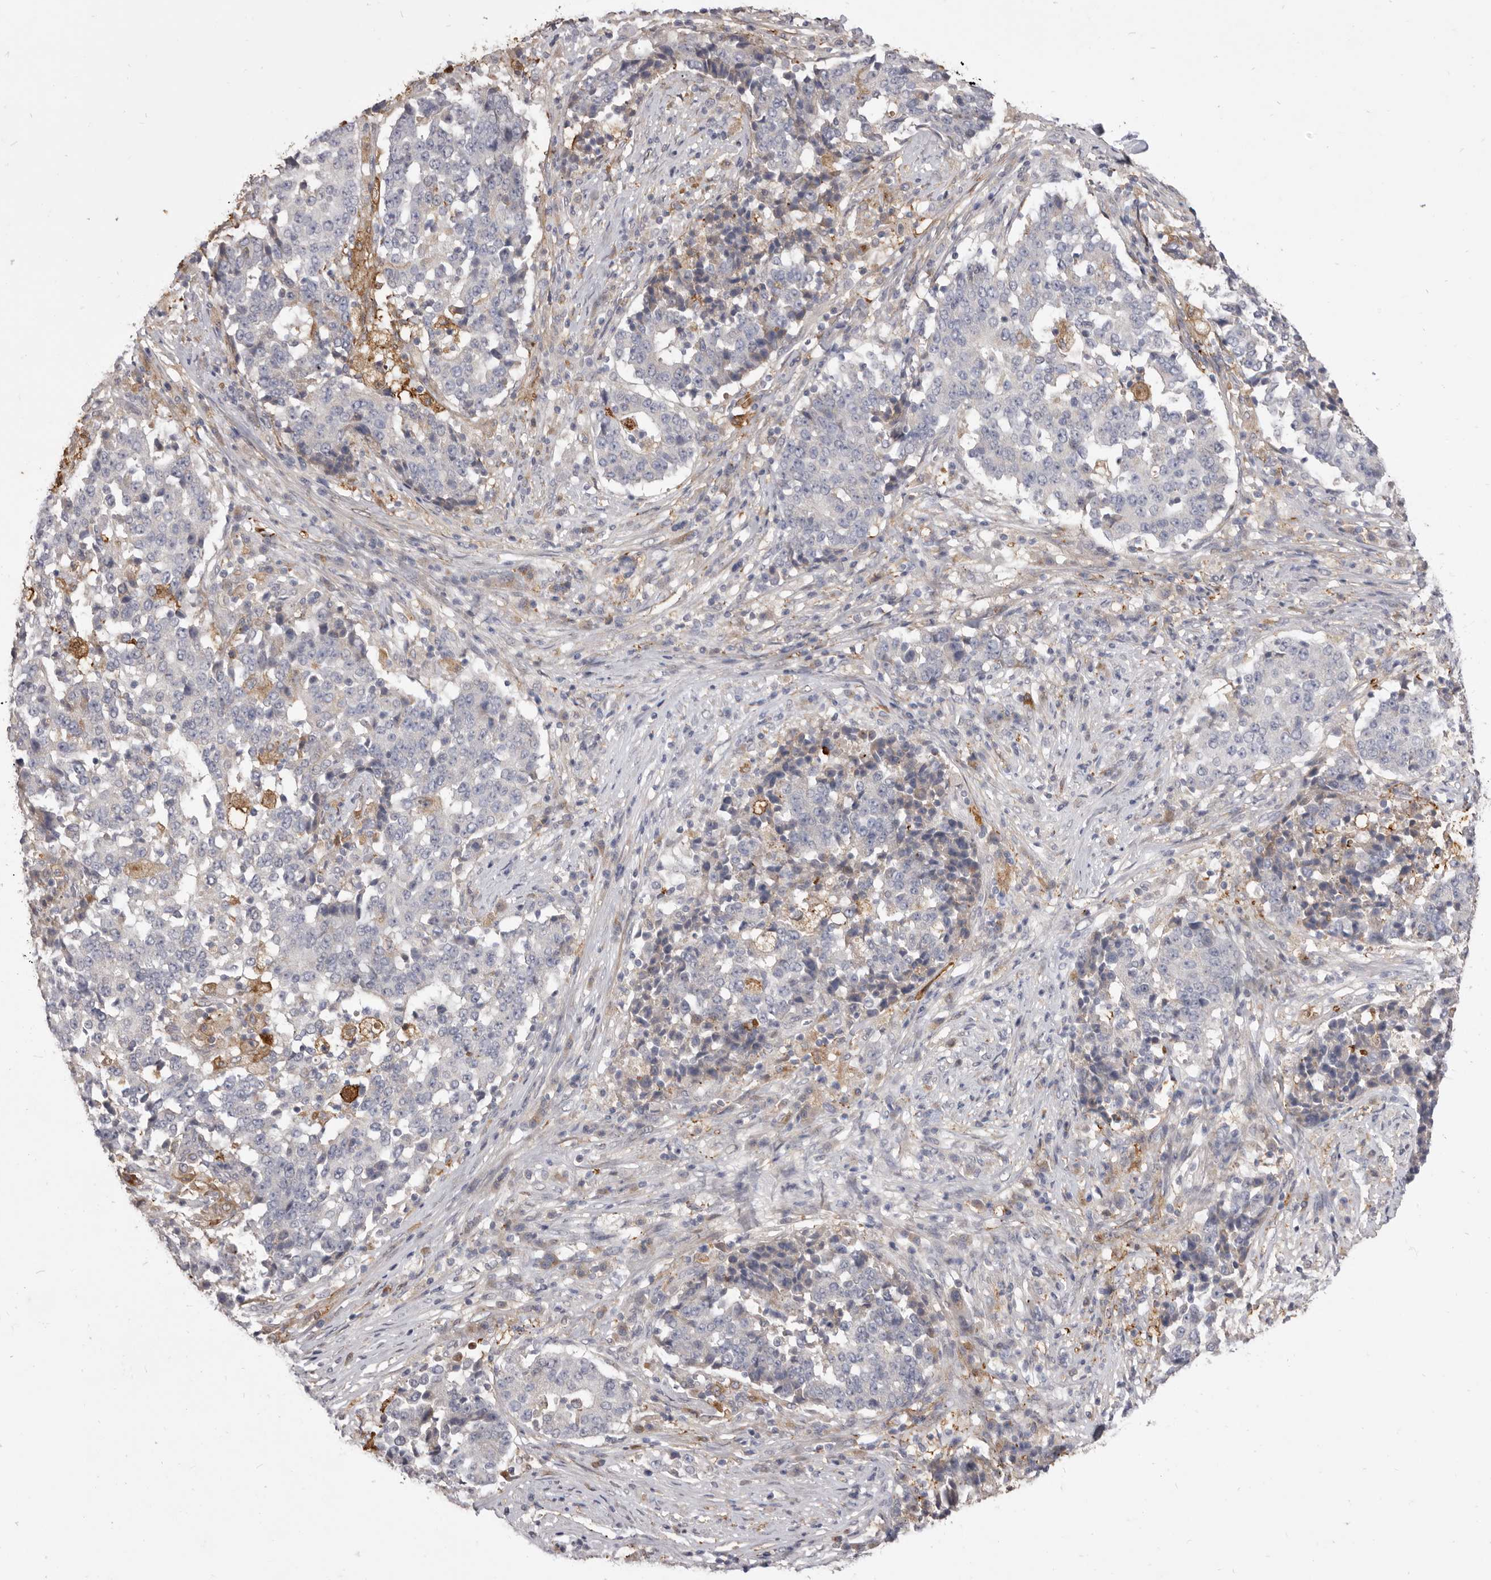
{"staining": {"intensity": "negative", "quantity": "none", "location": "none"}, "tissue": "stomach cancer", "cell_type": "Tumor cells", "image_type": "cancer", "snomed": [{"axis": "morphology", "description": "Adenocarcinoma, NOS"}, {"axis": "topography", "description": "Stomach"}], "caption": "Photomicrograph shows no protein positivity in tumor cells of stomach adenocarcinoma tissue. The staining is performed using DAB brown chromogen with nuclei counter-stained in using hematoxylin.", "gene": "VPS45", "patient": {"sex": "male", "age": 59}}